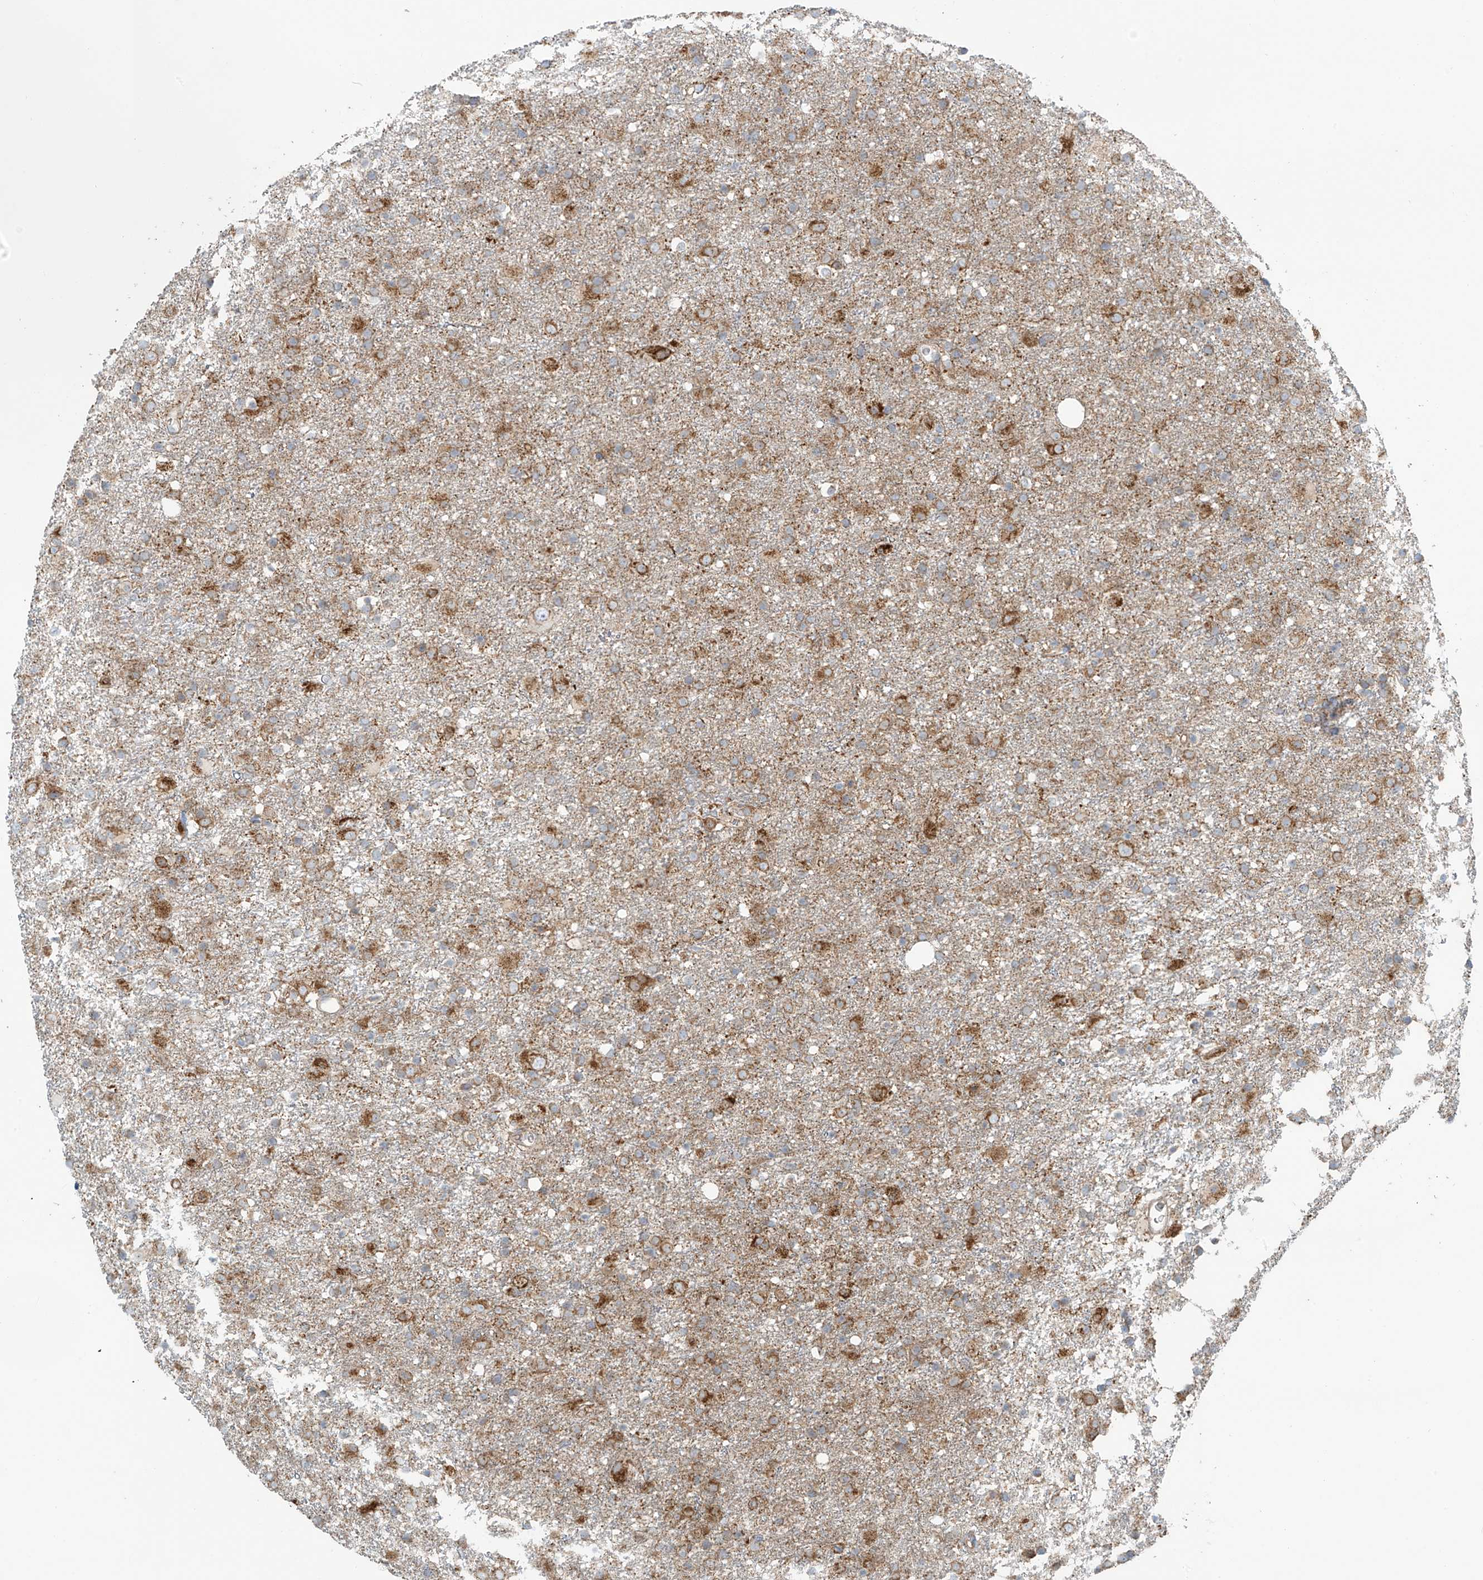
{"staining": {"intensity": "moderate", "quantity": "25%-75%", "location": "cytoplasmic/membranous"}, "tissue": "glioma", "cell_type": "Tumor cells", "image_type": "cancer", "snomed": [{"axis": "morphology", "description": "Glioma, malignant, Low grade"}, {"axis": "topography", "description": "Brain"}], "caption": "Protein positivity by immunohistochemistry (IHC) shows moderate cytoplasmic/membranous staining in approximately 25%-75% of tumor cells in low-grade glioma (malignant). Ihc stains the protein of interest in brown and the nuclei are stained blue.", "gene": "LZTS3", "patient": {"sex": "male", "age": 65}}